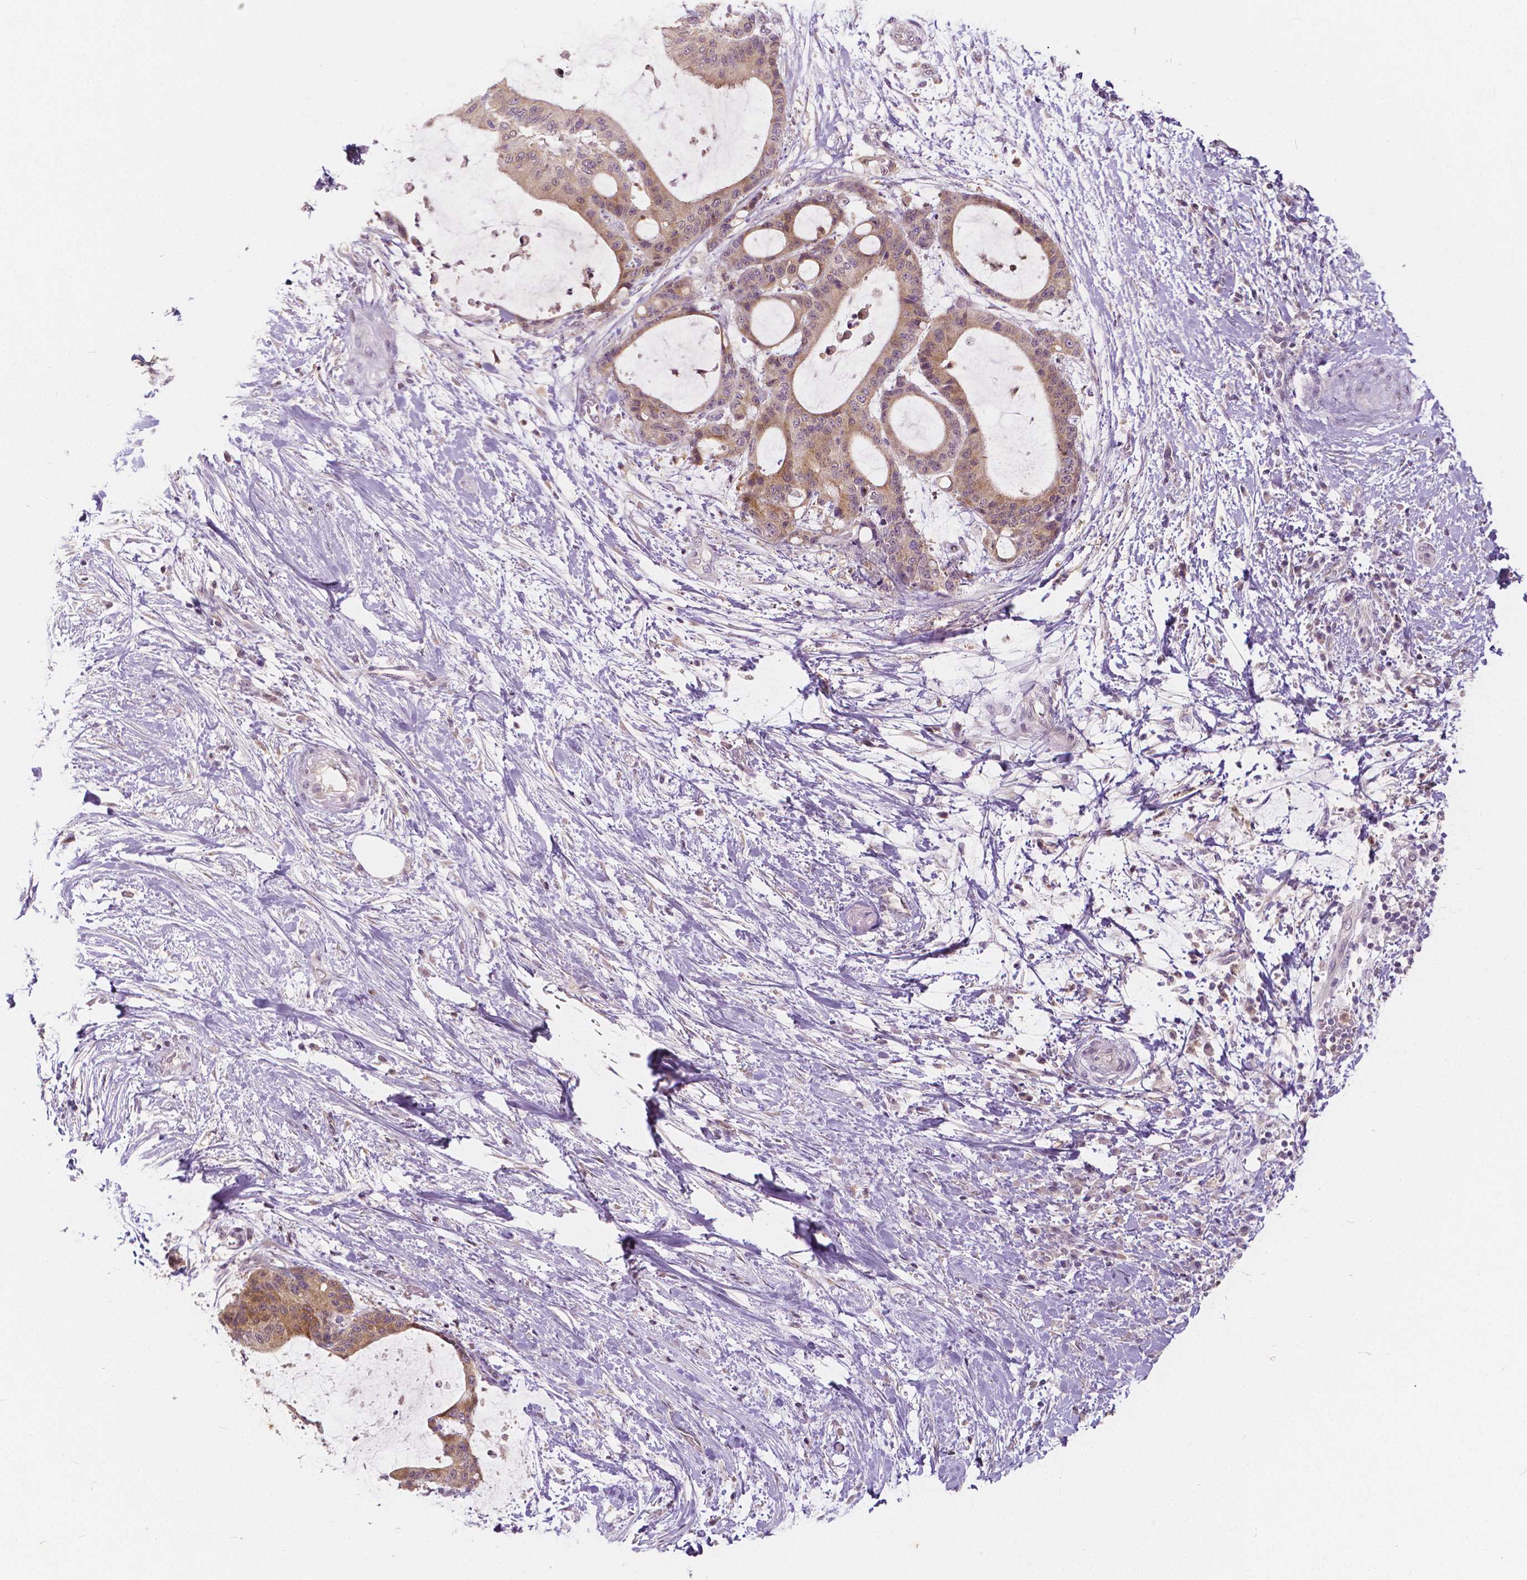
{"staining": {"intensity": "weak", "quantity": ">75%", "location": "cytoplasmic/membranous,nuclear"}, "tissue": "liver cancer", "cell_type": "Tumor cells", "image_type": "cancer", "snomed": [{"axis": "morphology", "description": "Cholangiocarcinoma"}, {"axis": "topography", "description": "Liver"}], "caption": "This image displays IHC staining of human liver cancer, with low weak cytoplasmic/membranous and nuclear positivity in approximately >75% of tumor cells.", "gene": "NAPRT", "patient": {"sex": "female", "age": 73}}